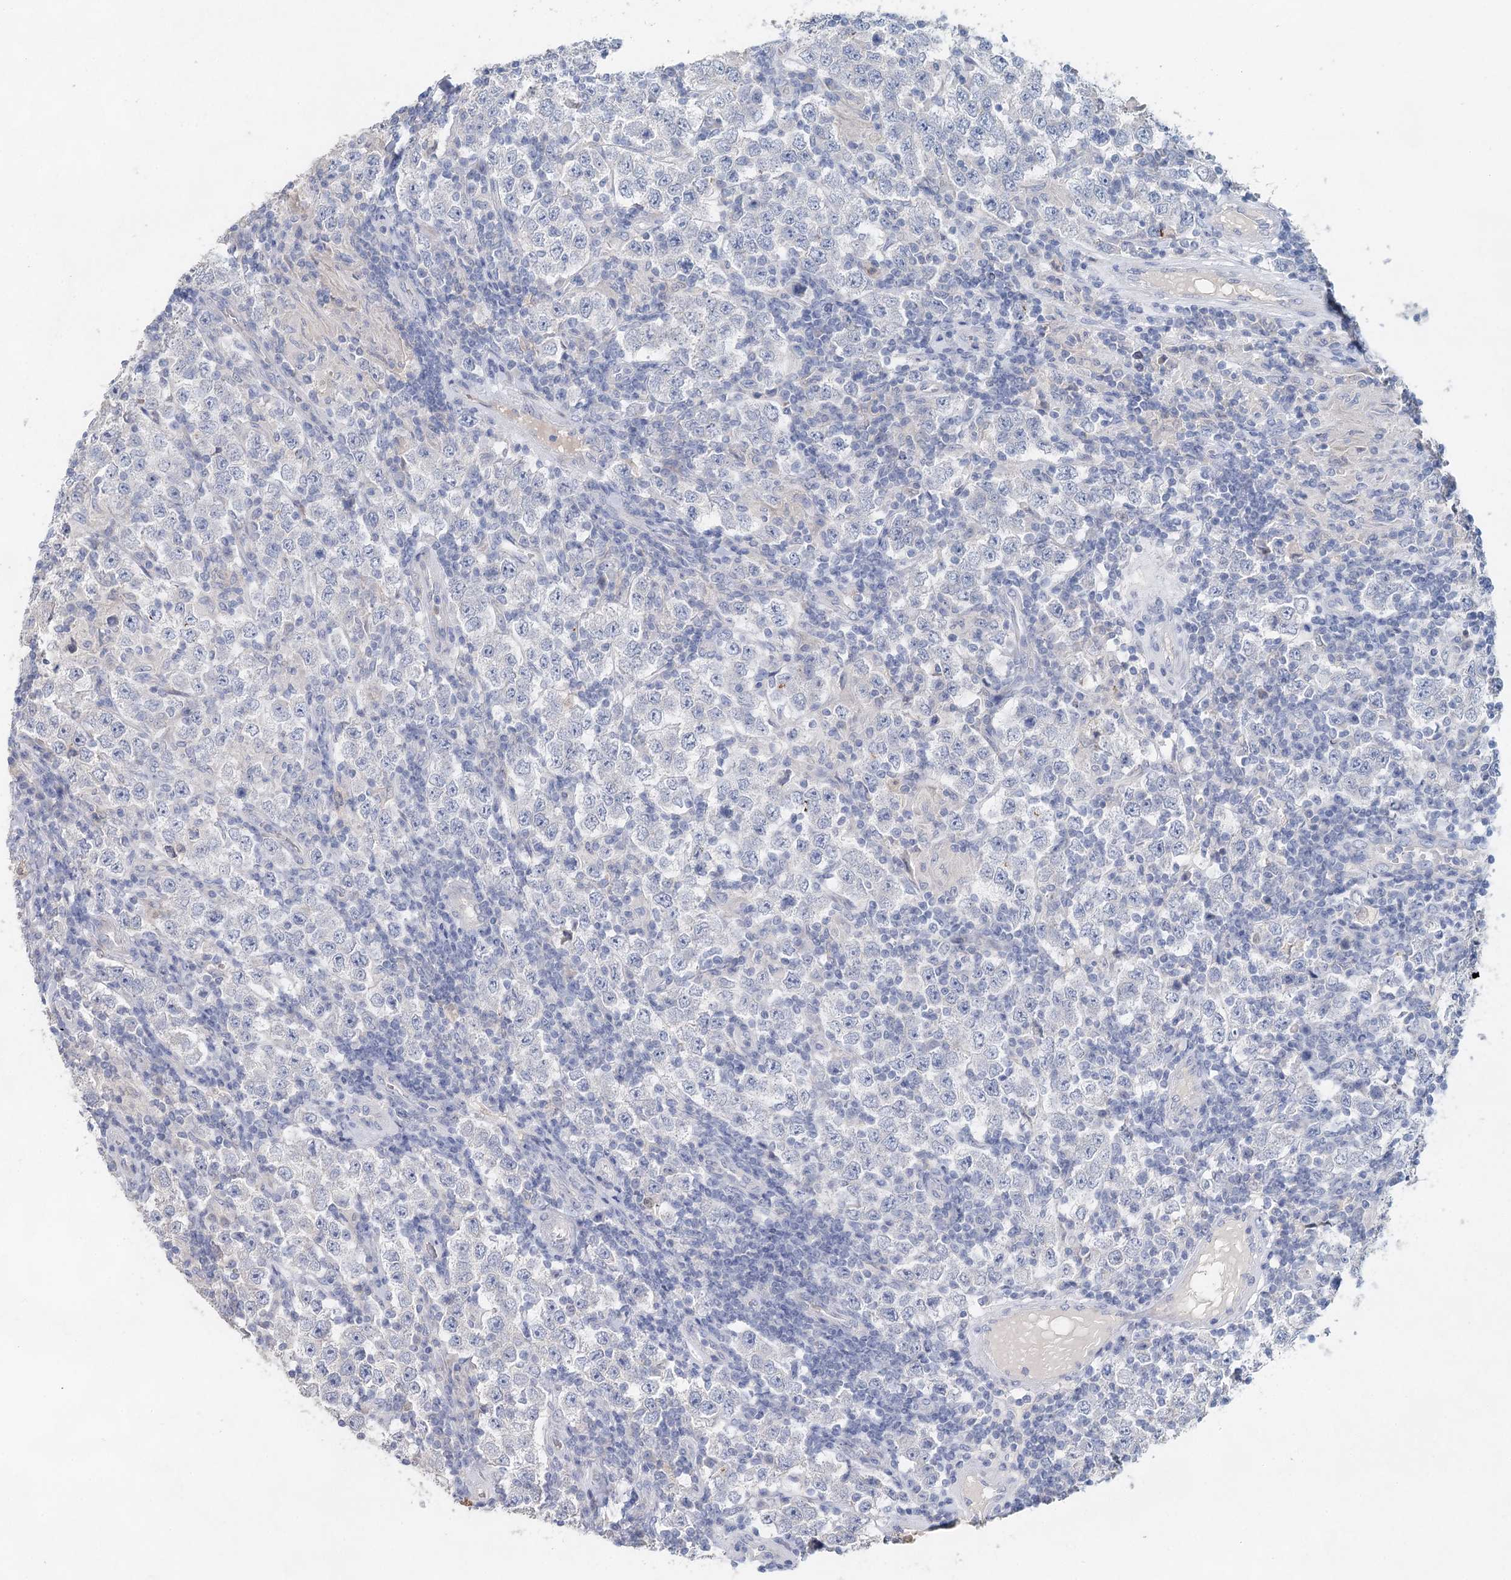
{"staining": {"intensity": "negative", "quantity": "none", "location": "none"}, "tissue": "testis cancer", "cell_type": "Tumor cells", "image_type": "cancer", "snomed": [{"axis": "morphology", "description": "Normal tissue, NOS"}, {"axis": "morphology", "description": "Urothelial carcinoma, High grade"}, {"axis": "morphology", "description": "Seminoma, NOS"}, {"axis": "morphology", "description": "Carcinoma, Embryonal, NOS"}, {"axis": "topography", "description": "Urinary bladder"}, {"axis": "topography", "description": "Testis"}], "caption": "Tumor cells show no significant positivity in testis cancer.", "gene": "MYL6B", "patient": {"sex": "male", "age": 41}}